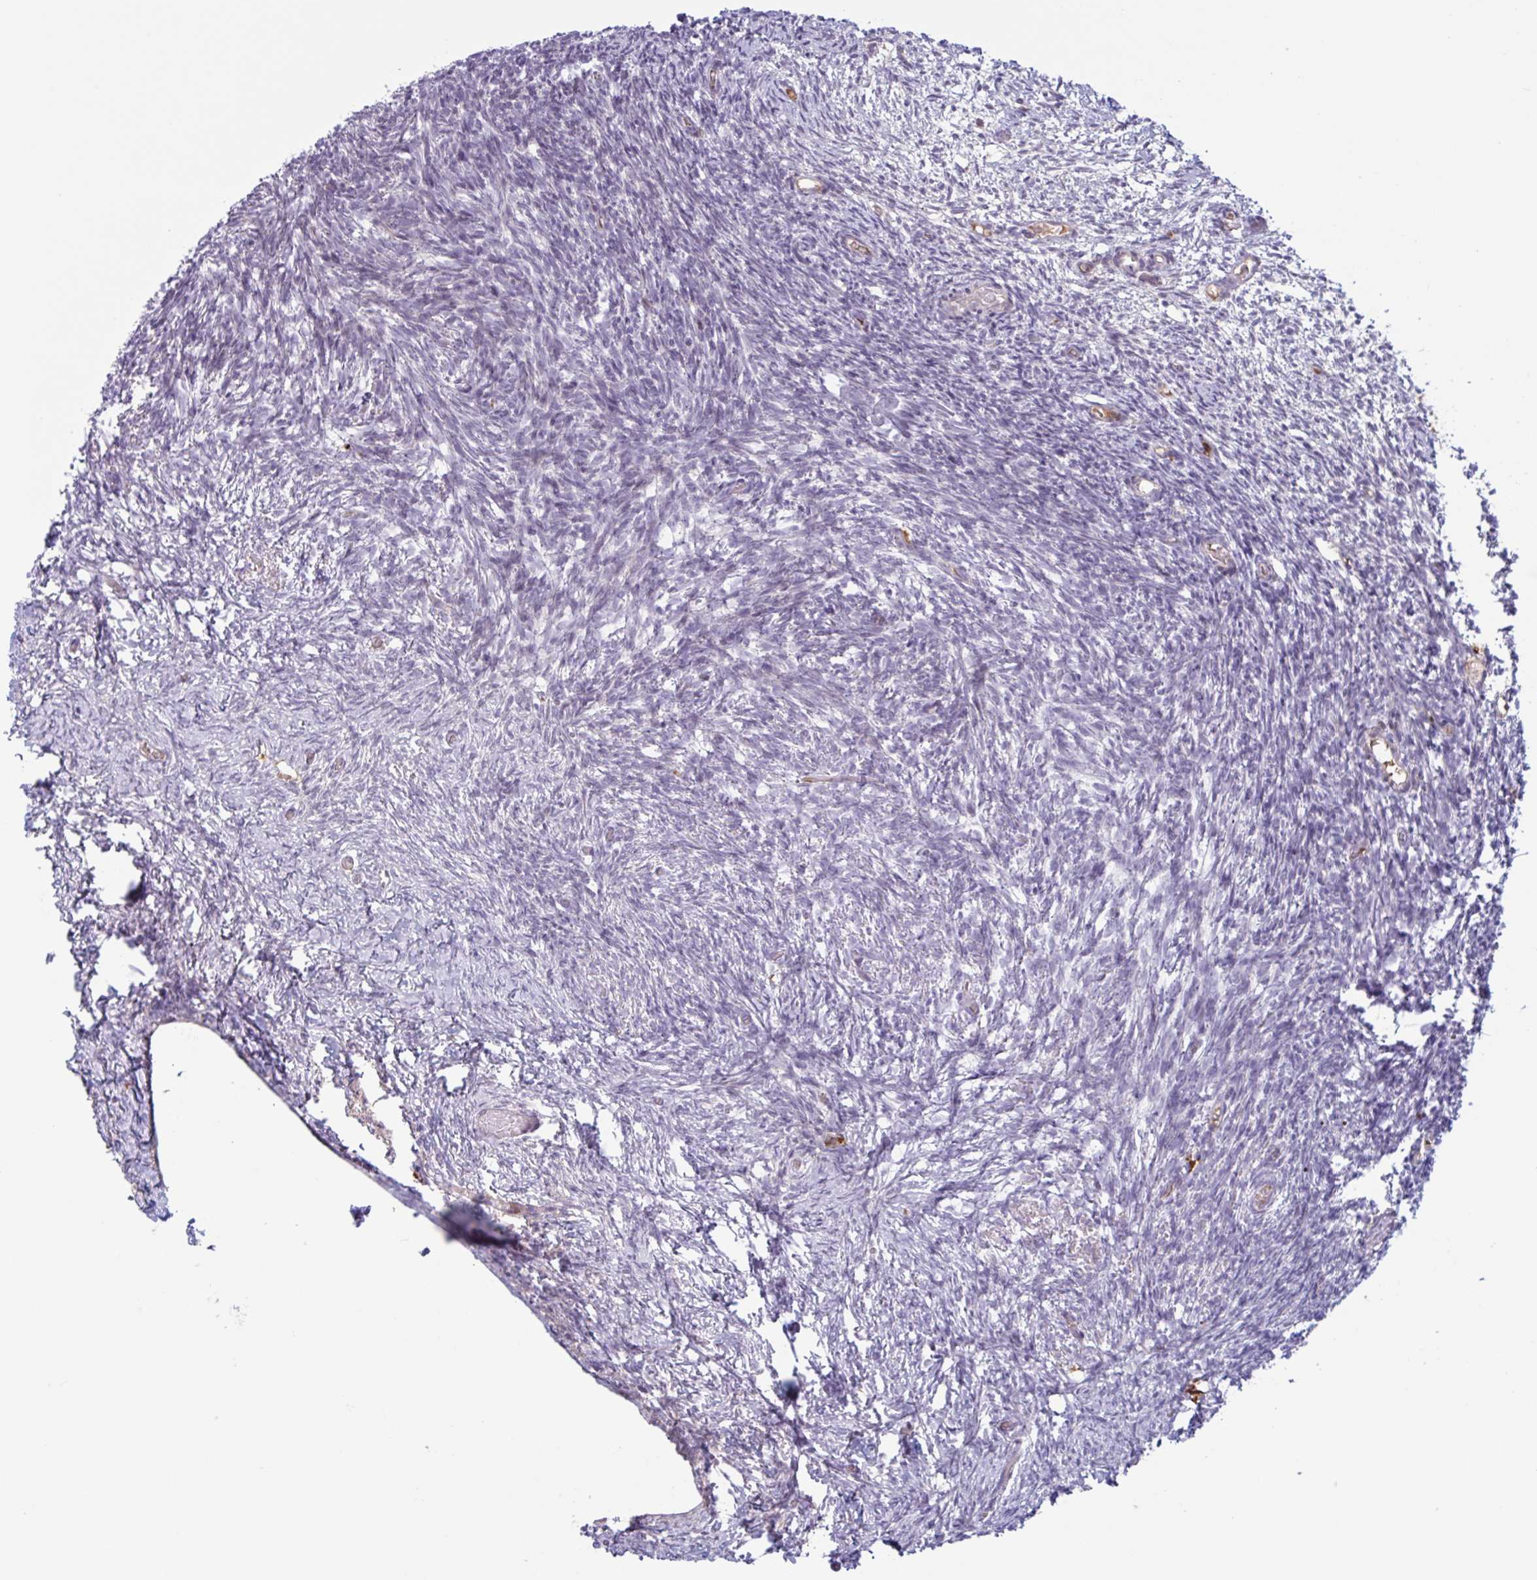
{"staining": {"intensity": "weak", "quantity": ">75%", "location": "cytoplasmic/membranous"}, "tissue": "ovary", "cell_type": "Follicle cells", "image_type": "normal", "snomed": [{"axis": "morphology", "description": "Normal tissue, NOS"}, {"axis": "topography", "description": "Ovary"}], "caption": "Immunohistochemistry (IHC) staining of benign ovary, which shows low levels of weak cytoplasmic/membranous staining in about >75% of follicle cells indicating weak cytoplasmic/membranous protein positivity. The staining was performed using DAB (brown) for protein detection and nuclei were counterstained in hematoxylin (blue).", "gene": "TAF1D", "patient": {"sex": "female", "age": 39}}